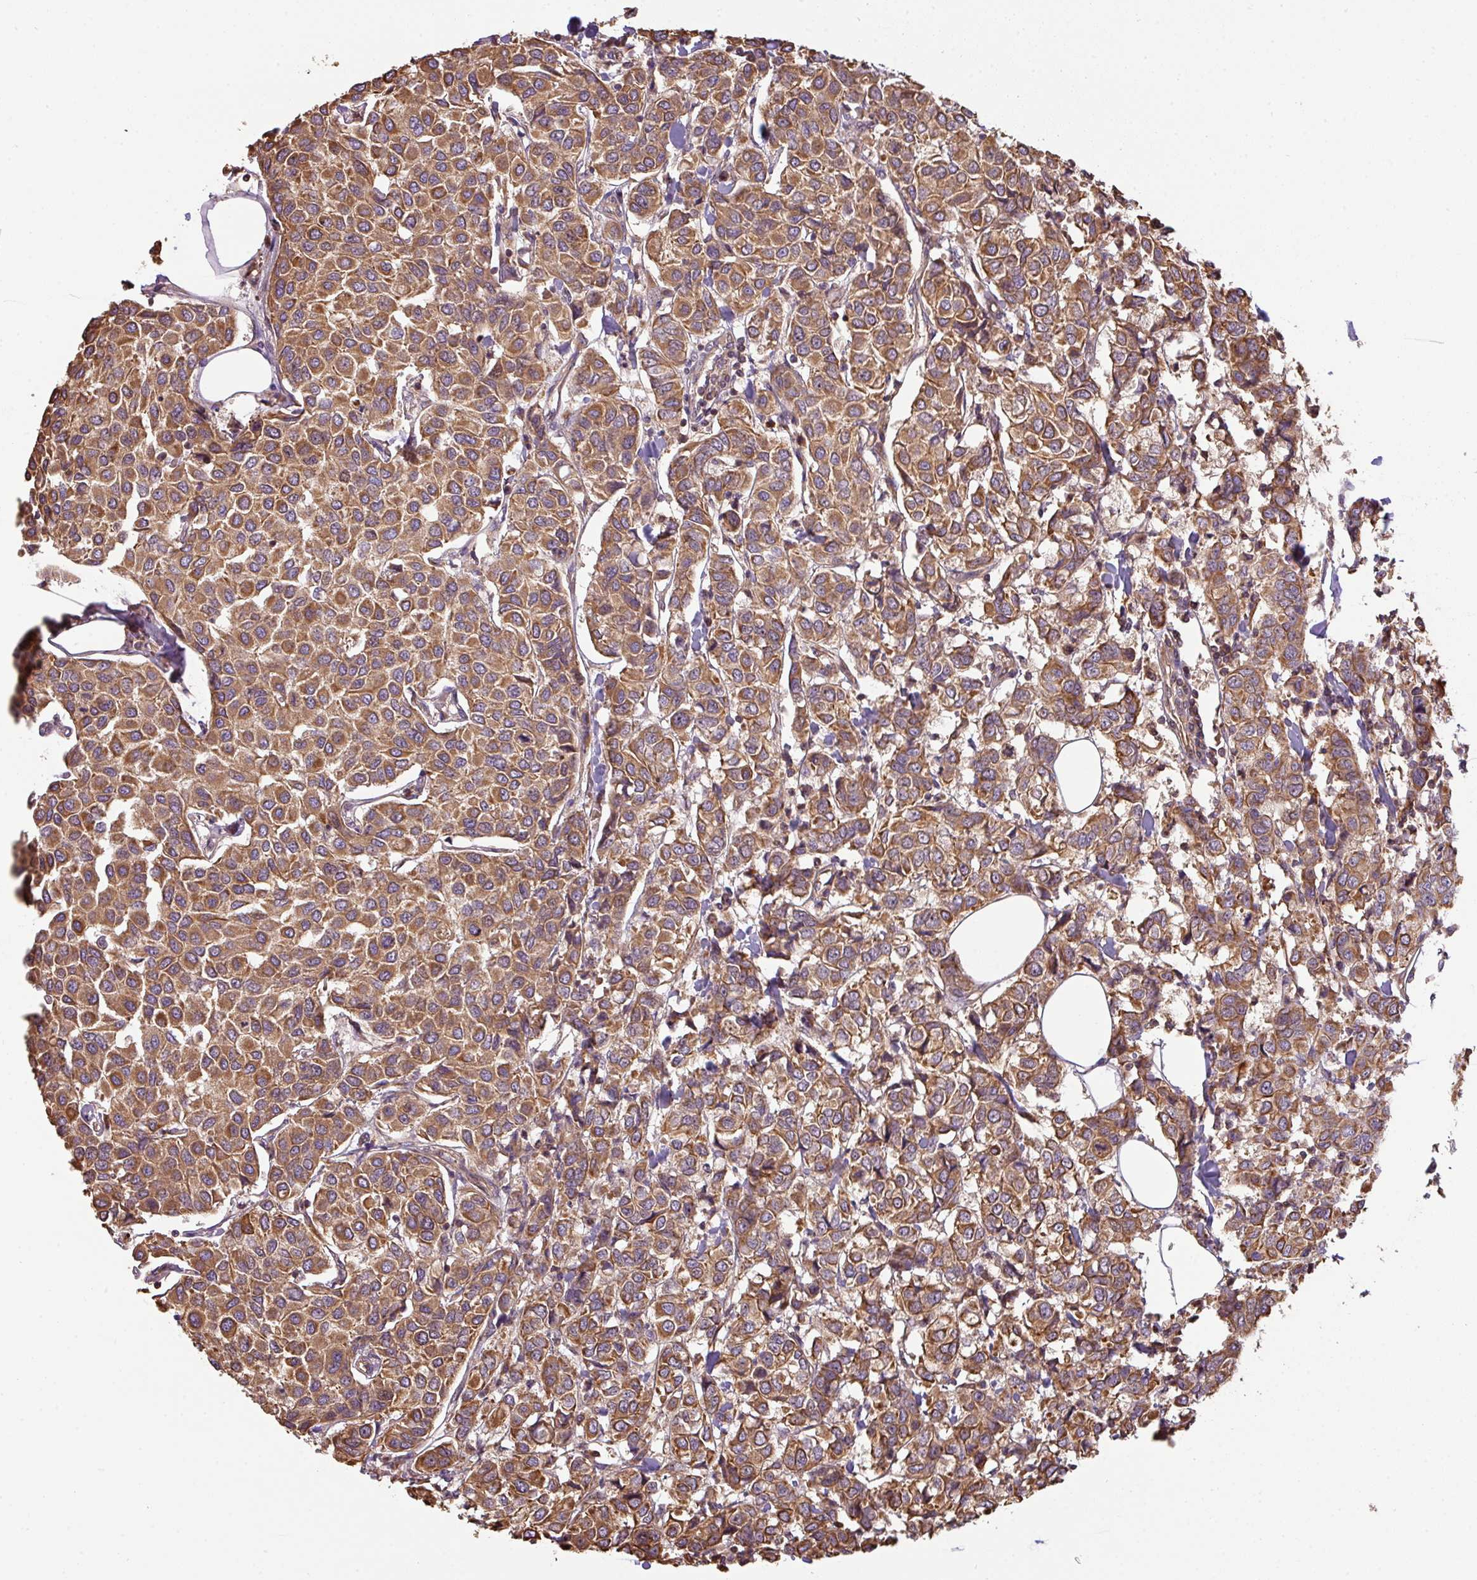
{"staining": {"intensity": "moderate", "quantity": ">75%", "location": "cytoplasmic/membranous,nuclear"}, "tissue": "breast cancer", "cell_type": "Tumor cells", "image_type": "cancer", "snomed": [{"axis": "morphology", "description": "Duct carcinoma"}, {"axis": "topography", "description": "Breast"}], "caption": "Immunohistochemical staining of breast cancer (invasive ductal carcinoma) exhibits moderate cytoplasmic/membranous and nuclear protein staining in about >75% of tumor cells.", "gene": "VENTX", "patient": {"sex": "female", "age": 55}}